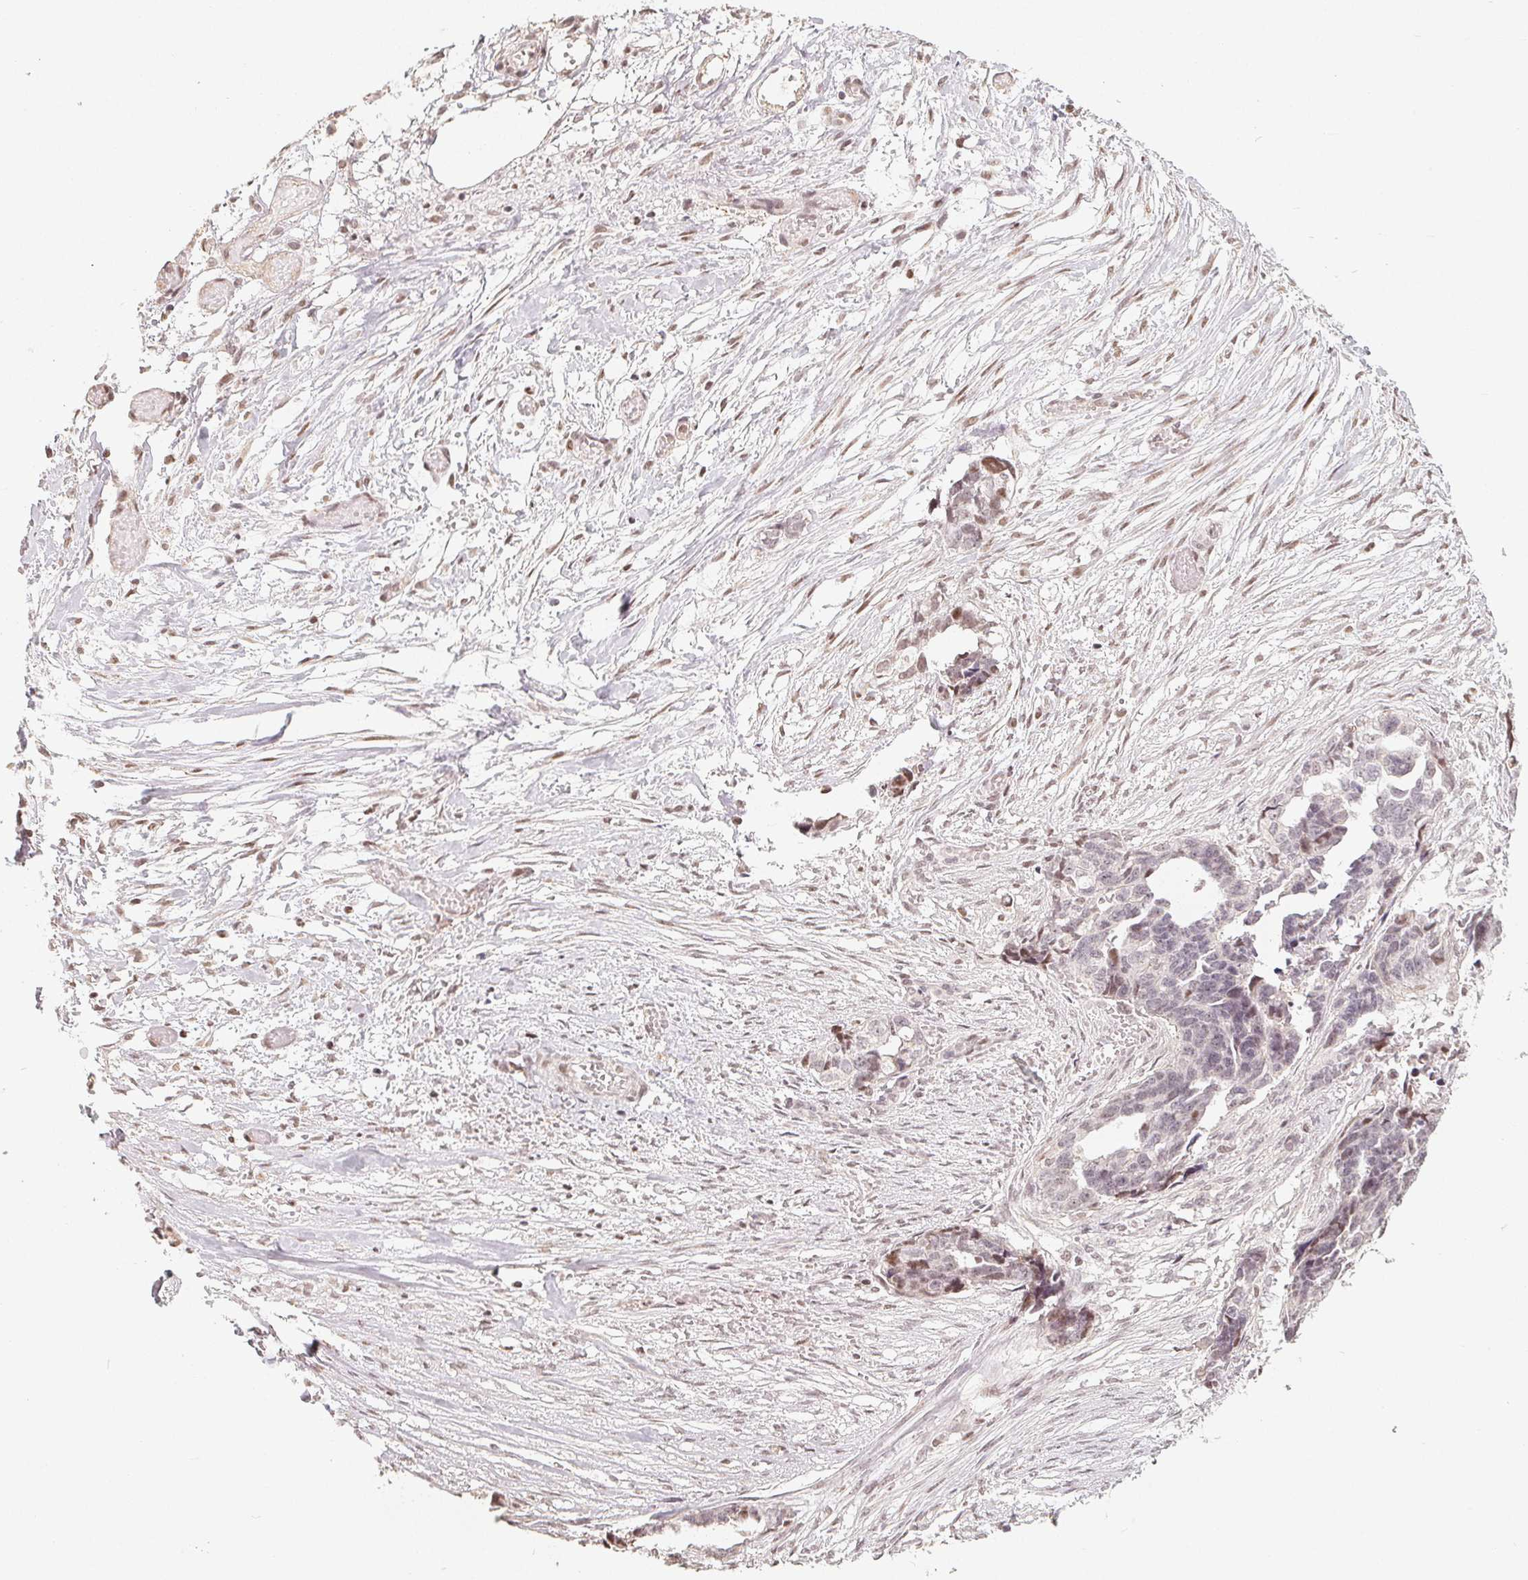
{"staining": {"intensity": "weak", "quantity": "<25%", "location": "nuclear"}, "tissue": "ovarian cancer", "cell_type": "Tumor cells", "image_type": "cancer", "snomed": [{"axis": "morphology", "description": "Cystadenocarcinoma, serous, NOS"}, {"axis": "topography", "description": "Ovary"}], "caption": "Immunohistochemistry (IHC) micrograph of human serous cystadenocarcinoma (ovarian) stained for a protein (brown), which reveals no staining in tumor cells.", "gene": "CCDC138", "patient": {"sex": "female", "age": 69}}